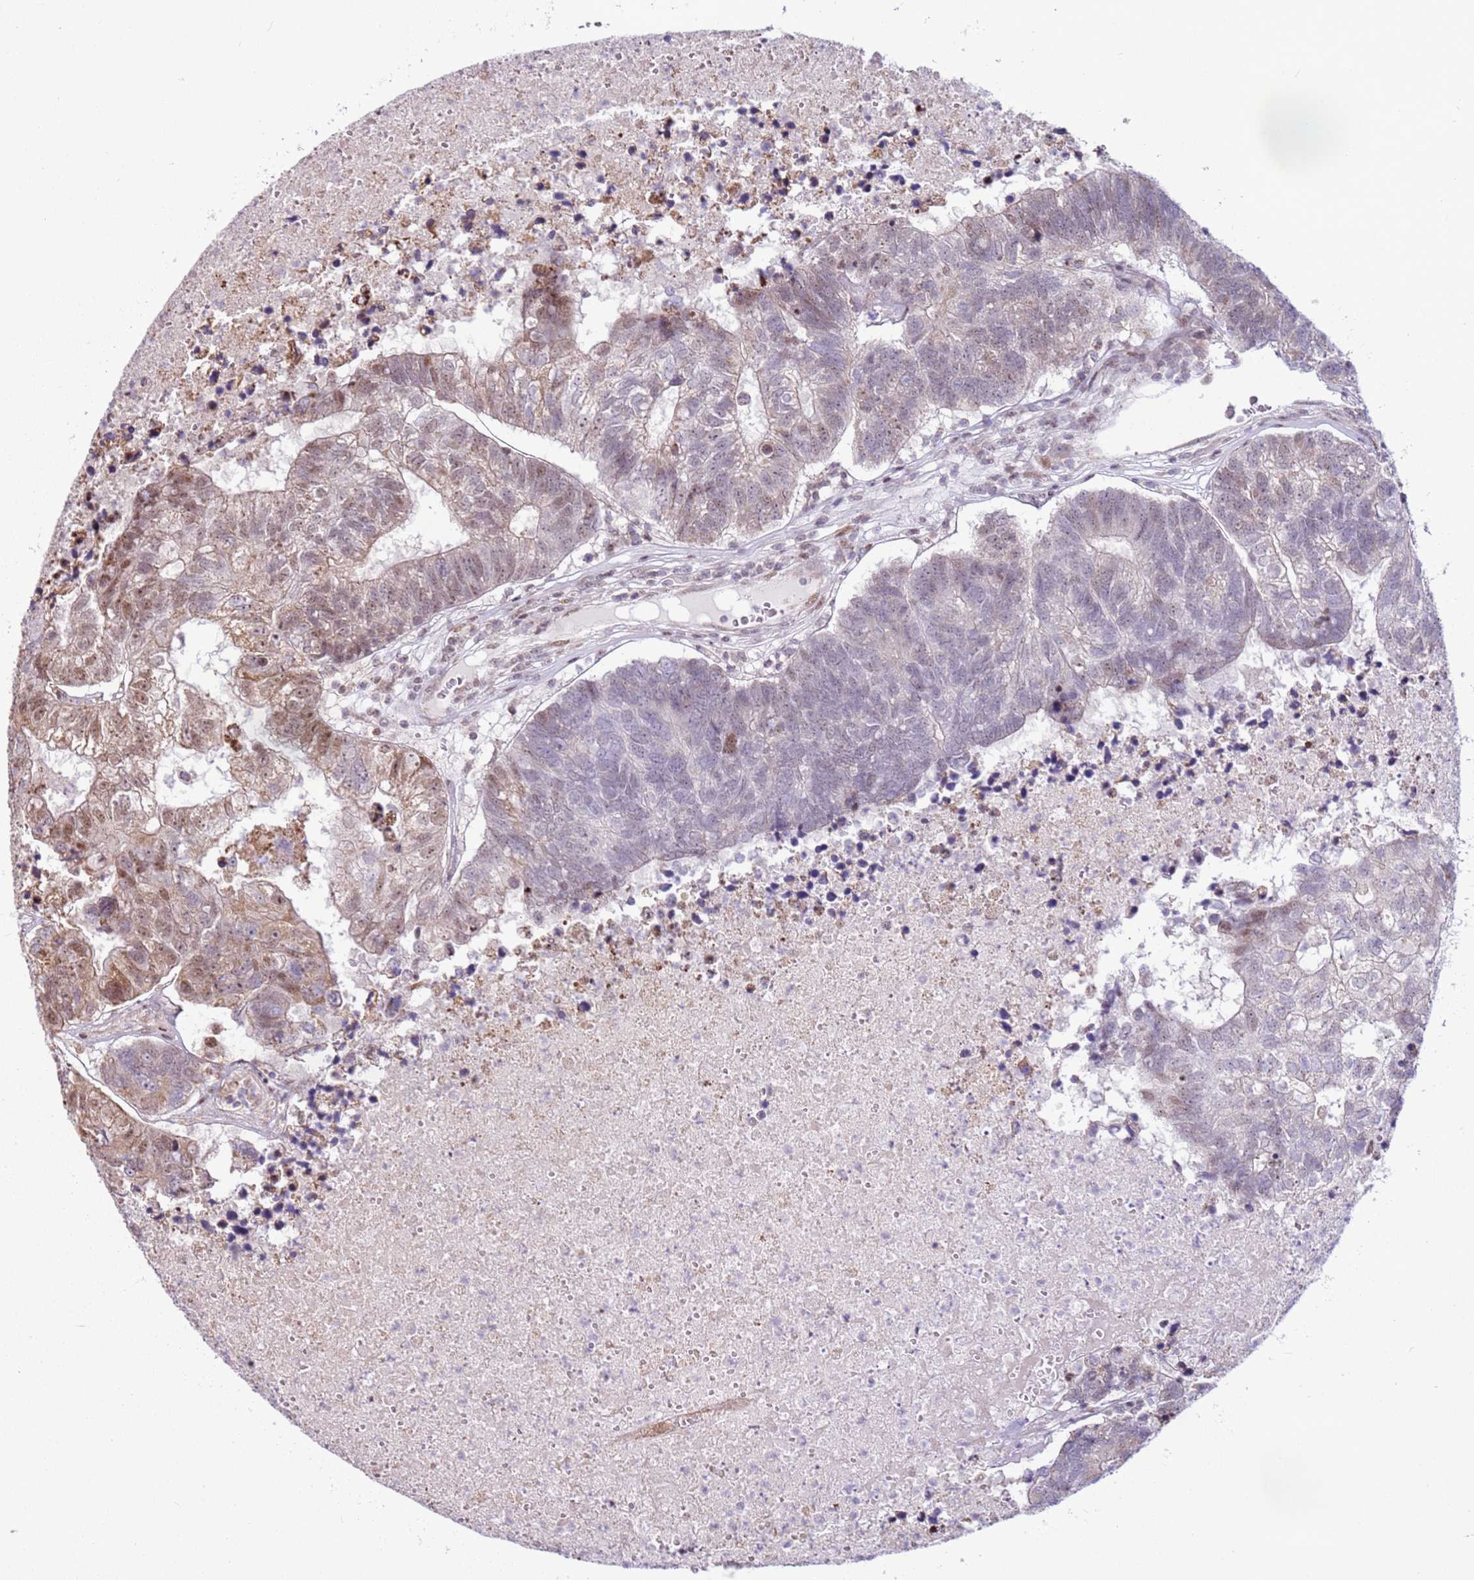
{"staining": {"intensity": "moderate", "quantity": "<25%", "location": "cytoplasmic/membranous,nuclear"}, "tissue": "colorectal cancer", "cell_type": "Tumor cells", "image_type": "cancer", "snomed": [{"axis": "morphology", "description": "Adenocarcinoma, NOS"}, {"axis": "topography", "description": "Colon"}], "caption": "The micrograph reveals staining of adenocarcinoma (colorectal), revealing moderate cytoplasmic/membranous and nuclear protein positivity (brown color) within tumor cells.", "gene": "PCTP", "patient": {"sex": "female", "age": 48}}